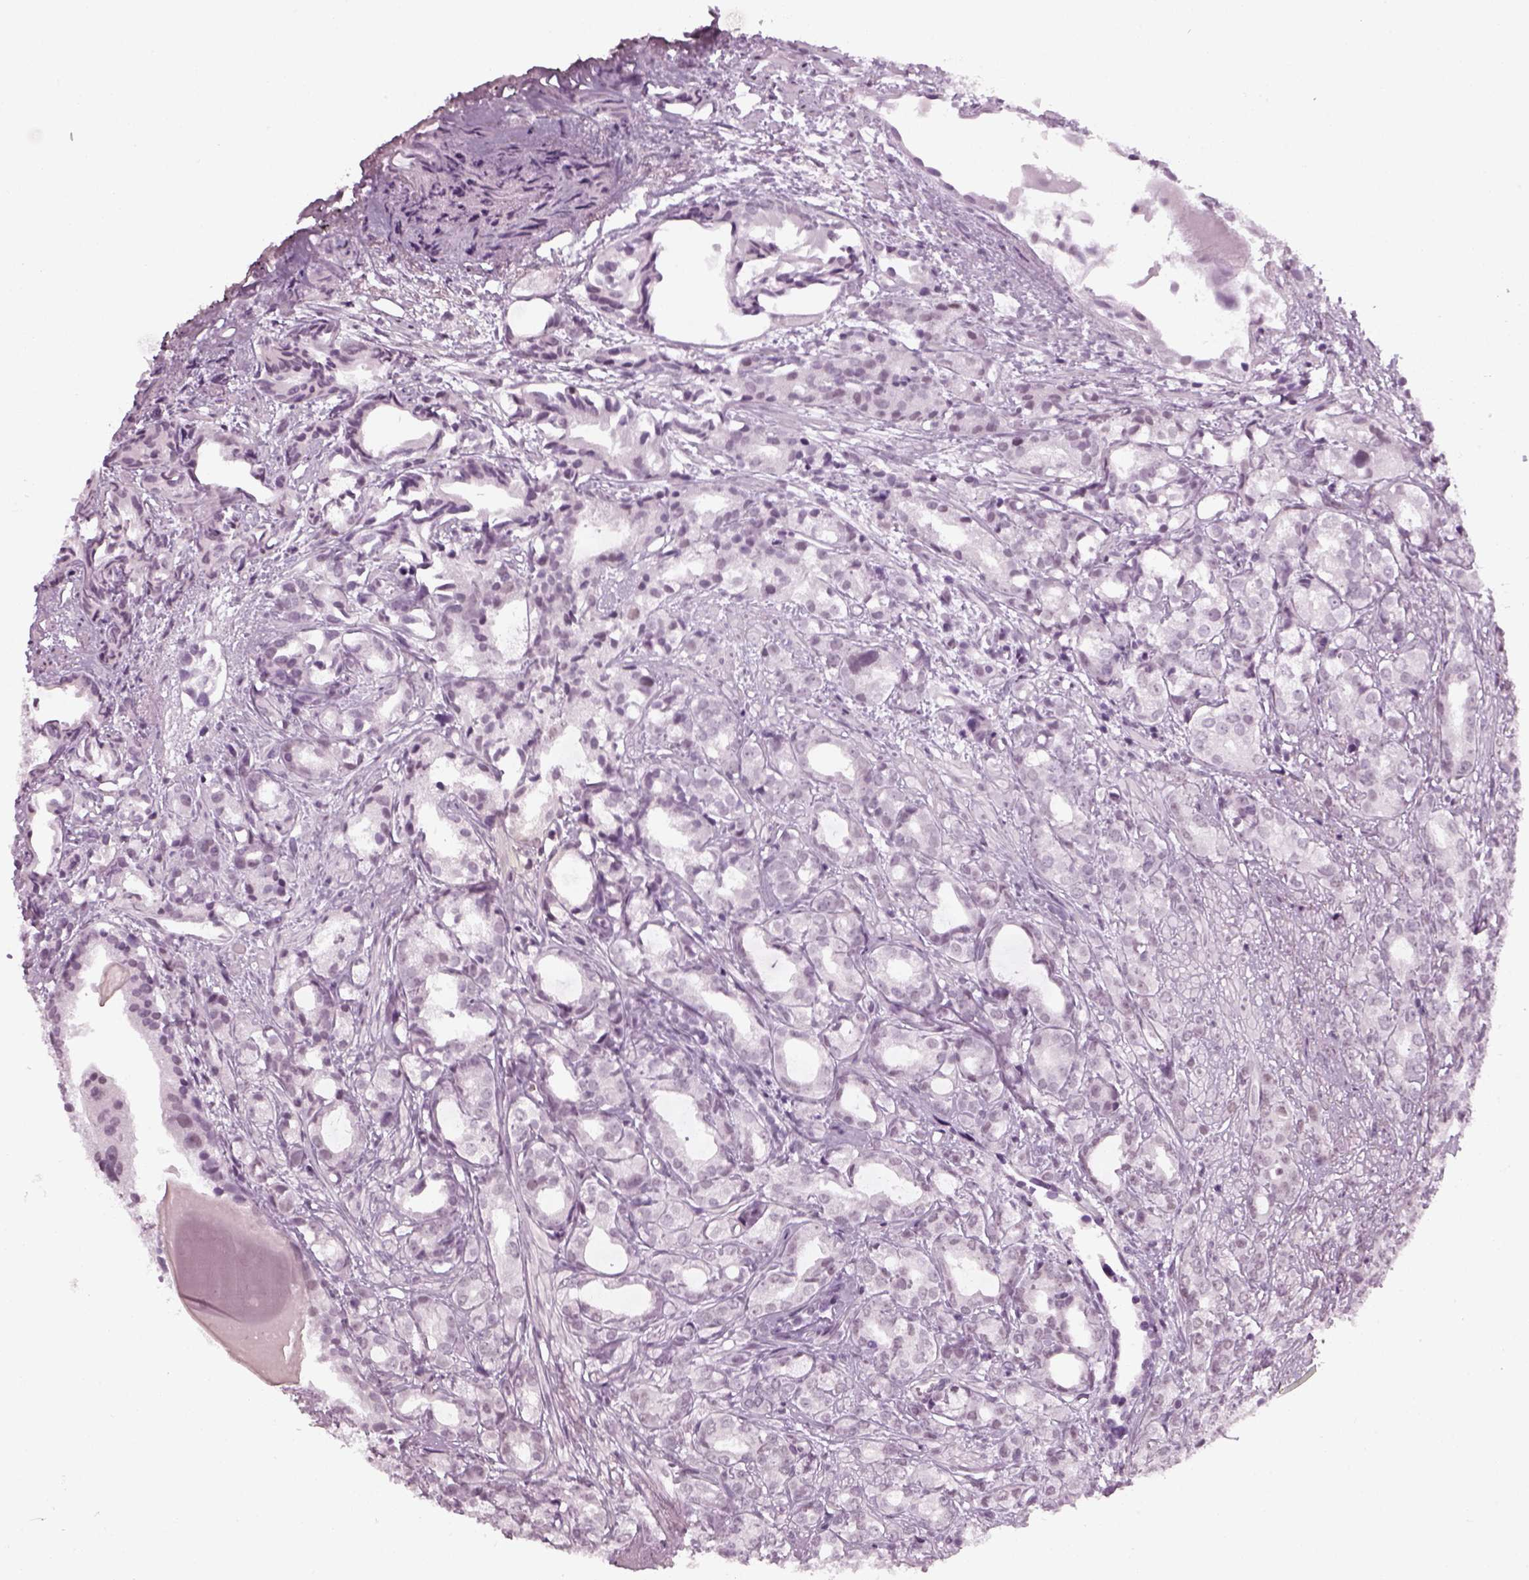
{"staining": {"intensity": "negative", "quantity": "none", "location": "none"}, "tissue": "prostate cancer", "cell_type": "Tumor cells", "image_type": "cancer", "snomed": [{"axis": "morphology", "description": "Adenocarcinoma, High grade"}, {"axis": "topography", "description": "Prostate"}], "caption": "A micrograph of human prostate high-grade adenocarcinoma is negative for staining in tumor cells.", "gene": "KCNG2", "patient": {"sex": "male", "age": 79}}